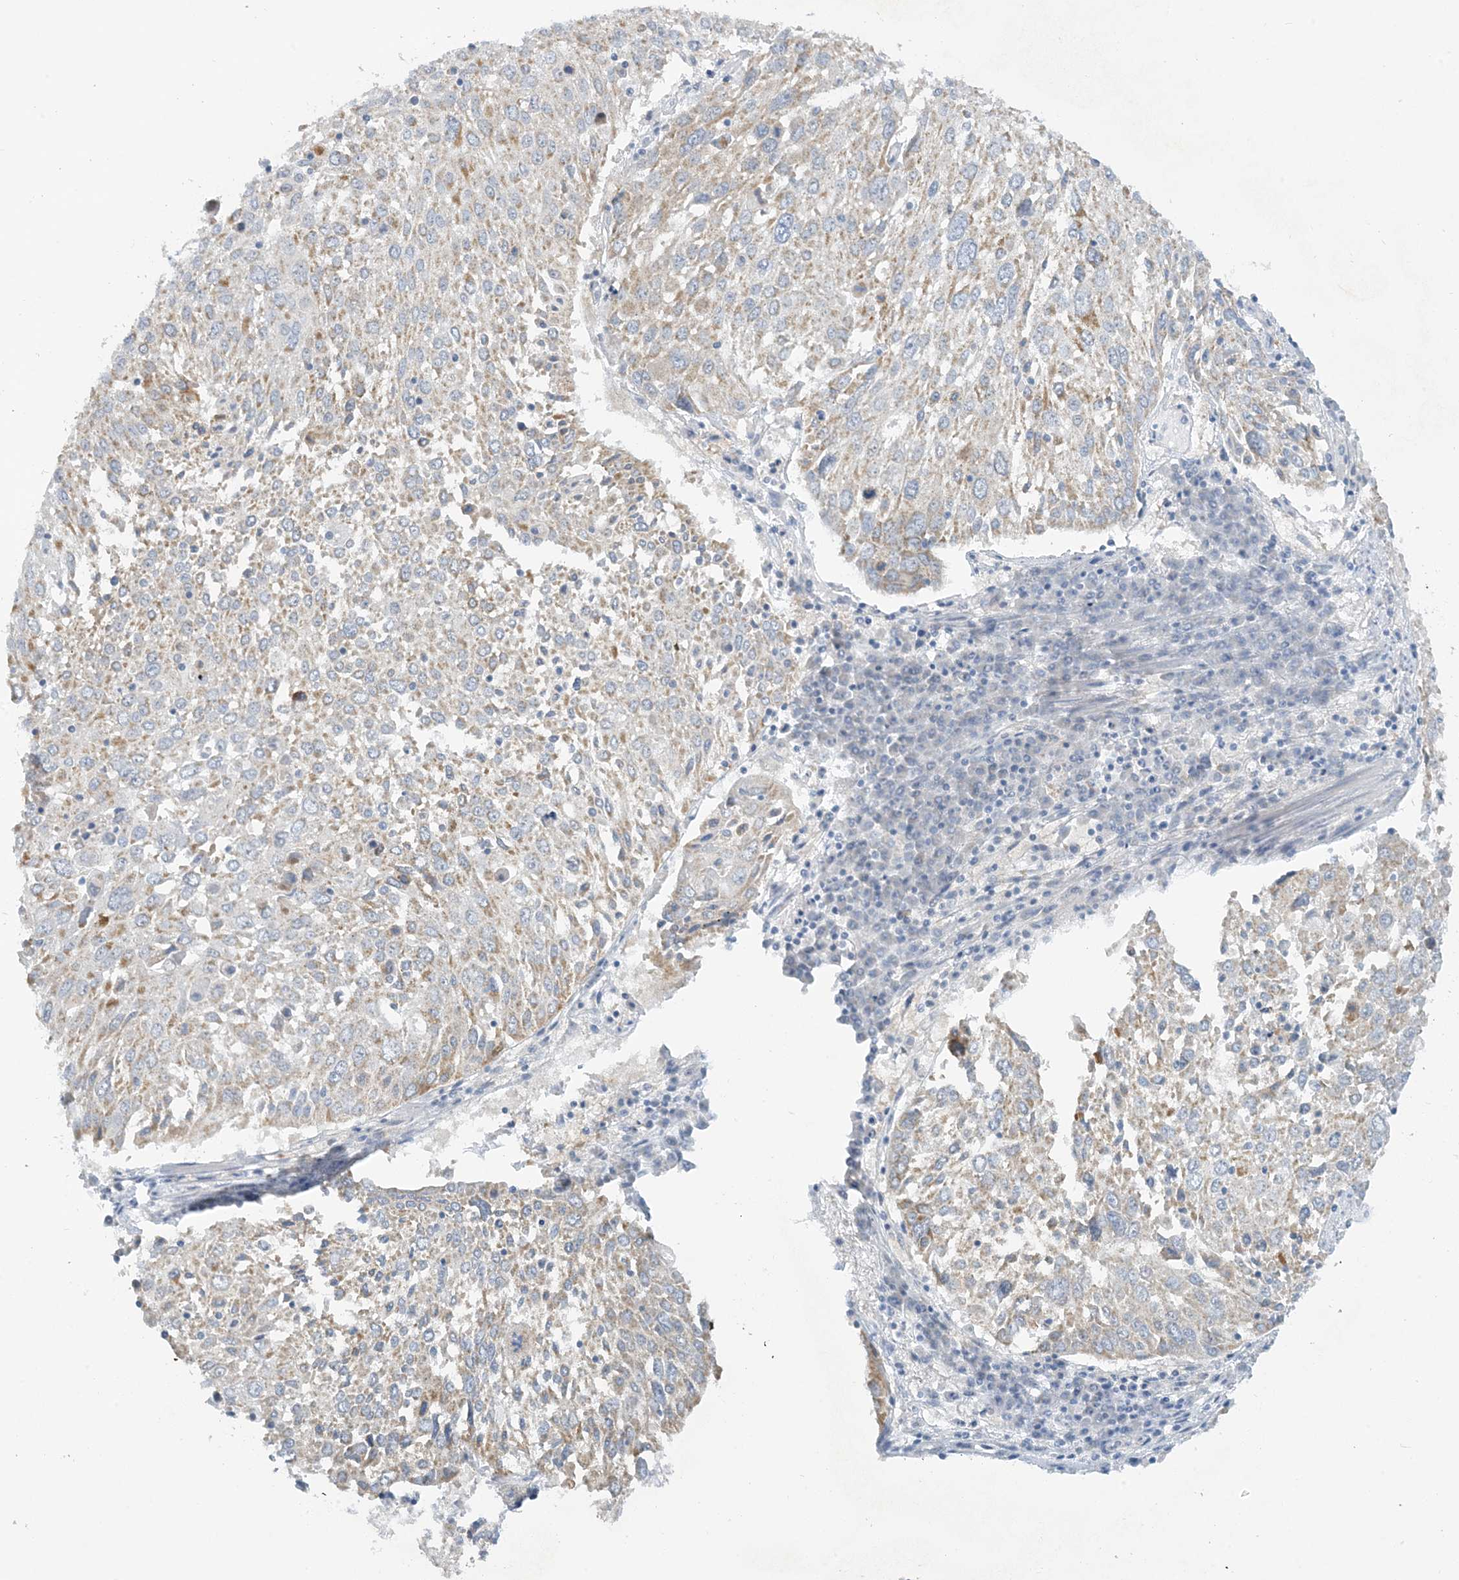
{"staining": {"intensity": "weak", "quantity": "25%-75%", "location": "cytoplasmic/membranous"}, "tissue": "lung cancer", "cell_type": "Tumor cells", "image_type": "cancer", "snomed": [{"axis": "morphology", "description": "Squamous cell carcinoma, NOS"}, {"axis": "topography", "description": "Lung"}], "caption": "A high-resolution micrograph shows immunohistochemistry (IHC) staining of lung cancer, which shows weak cytoplasmic/membranous staining in approximately 25%-75% of tumor cells.", "gene": "MRPS18A", "patient": {"sex": "male", "age": 65}}